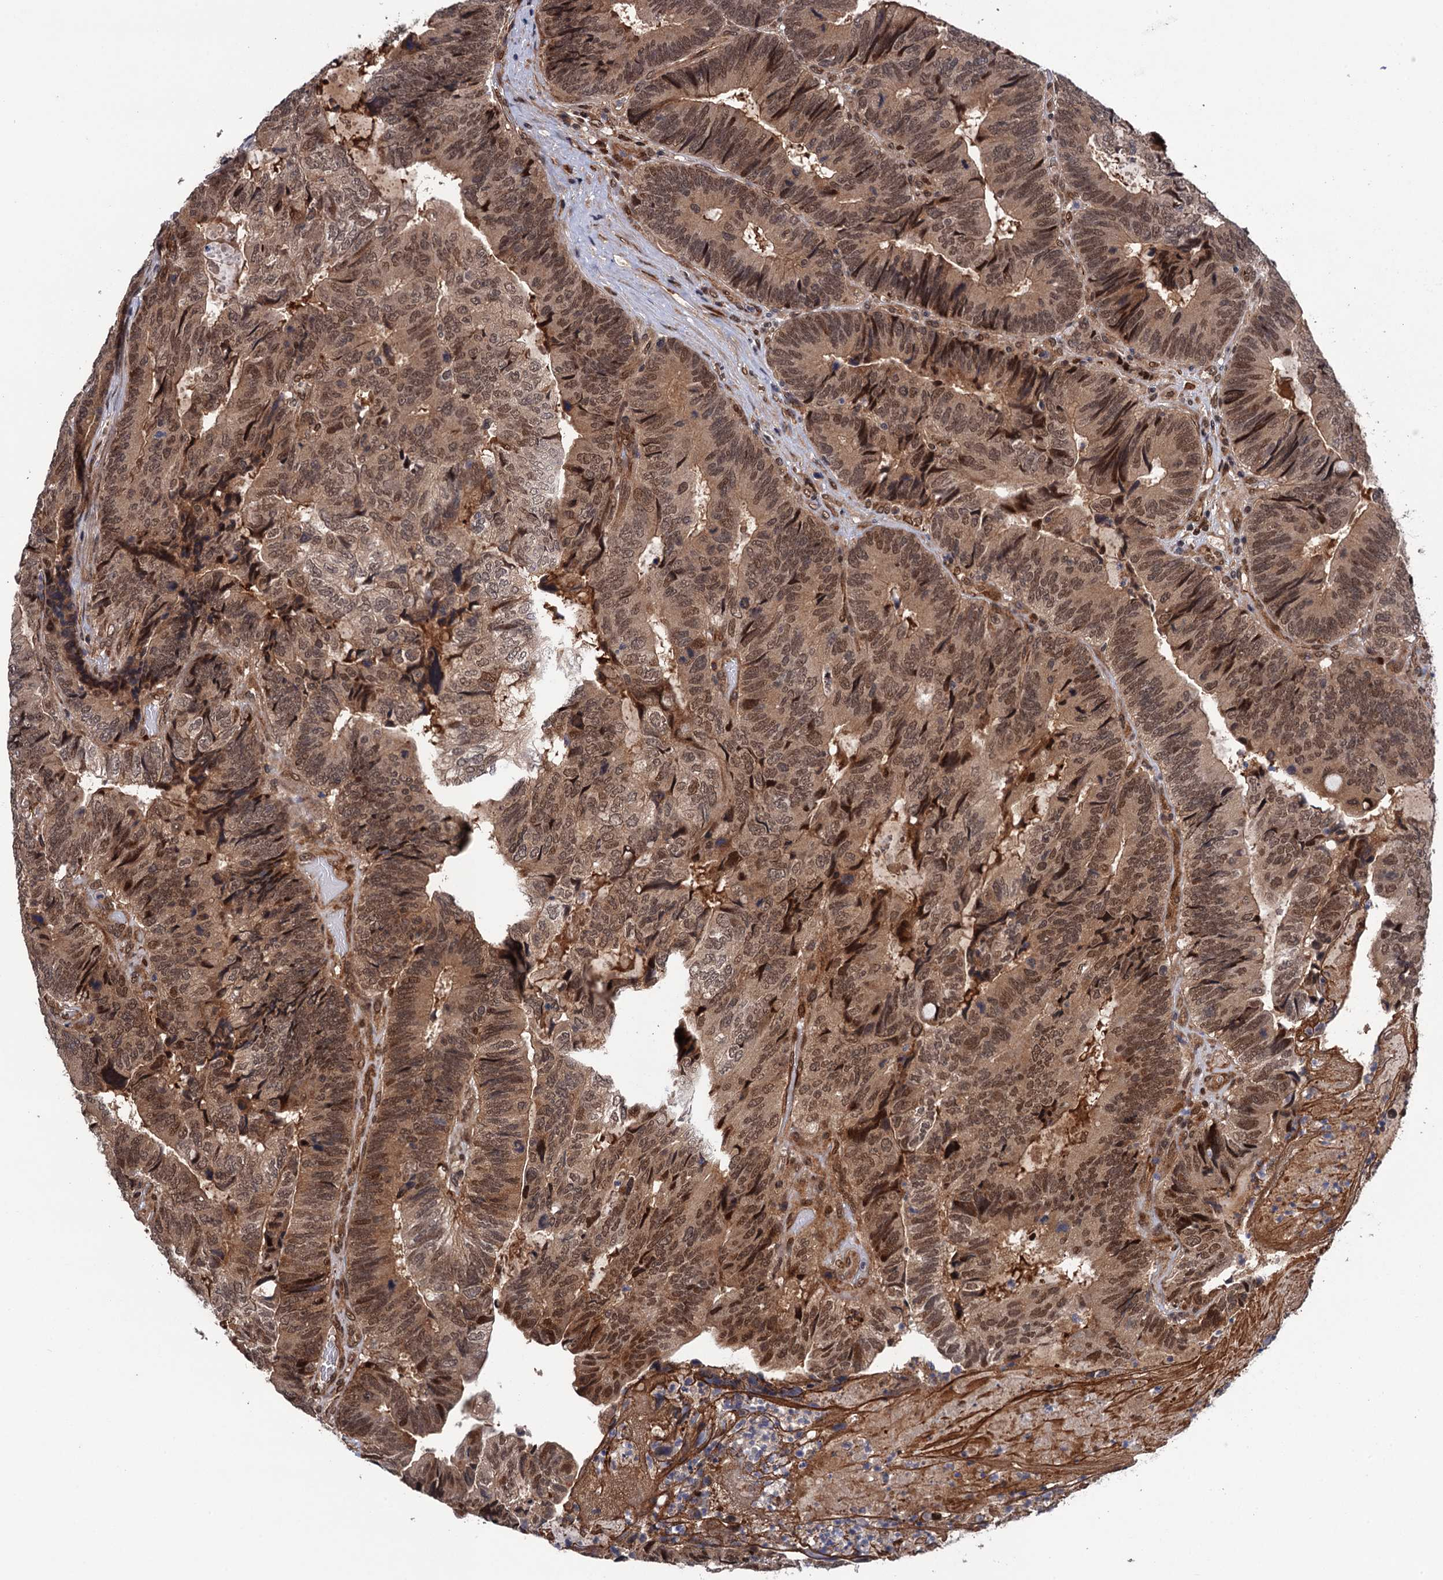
{"staining": {"intensity": "moderate", "quantity": ">75%", "location": "cytoplasmic/membranous,nuclear"}, "tissue": "colorectal cancer", "cell_type": "Tumor cells", "image_type": "cancer", "snomed": [{"axis": "morphology", "description": "Adenocarcinoma, NOS"}, {"axis": "topography", "description": "Colon"}], "caption": "Adenocarcinoma (colorectal) stained with immunohistochemistry reveals moderate cytoplasmic/membranous and nuclear positivity in approximately >75% of tumor cells.", "gene": "CDC23", "patient": {"sex": "female", "age": 67}}